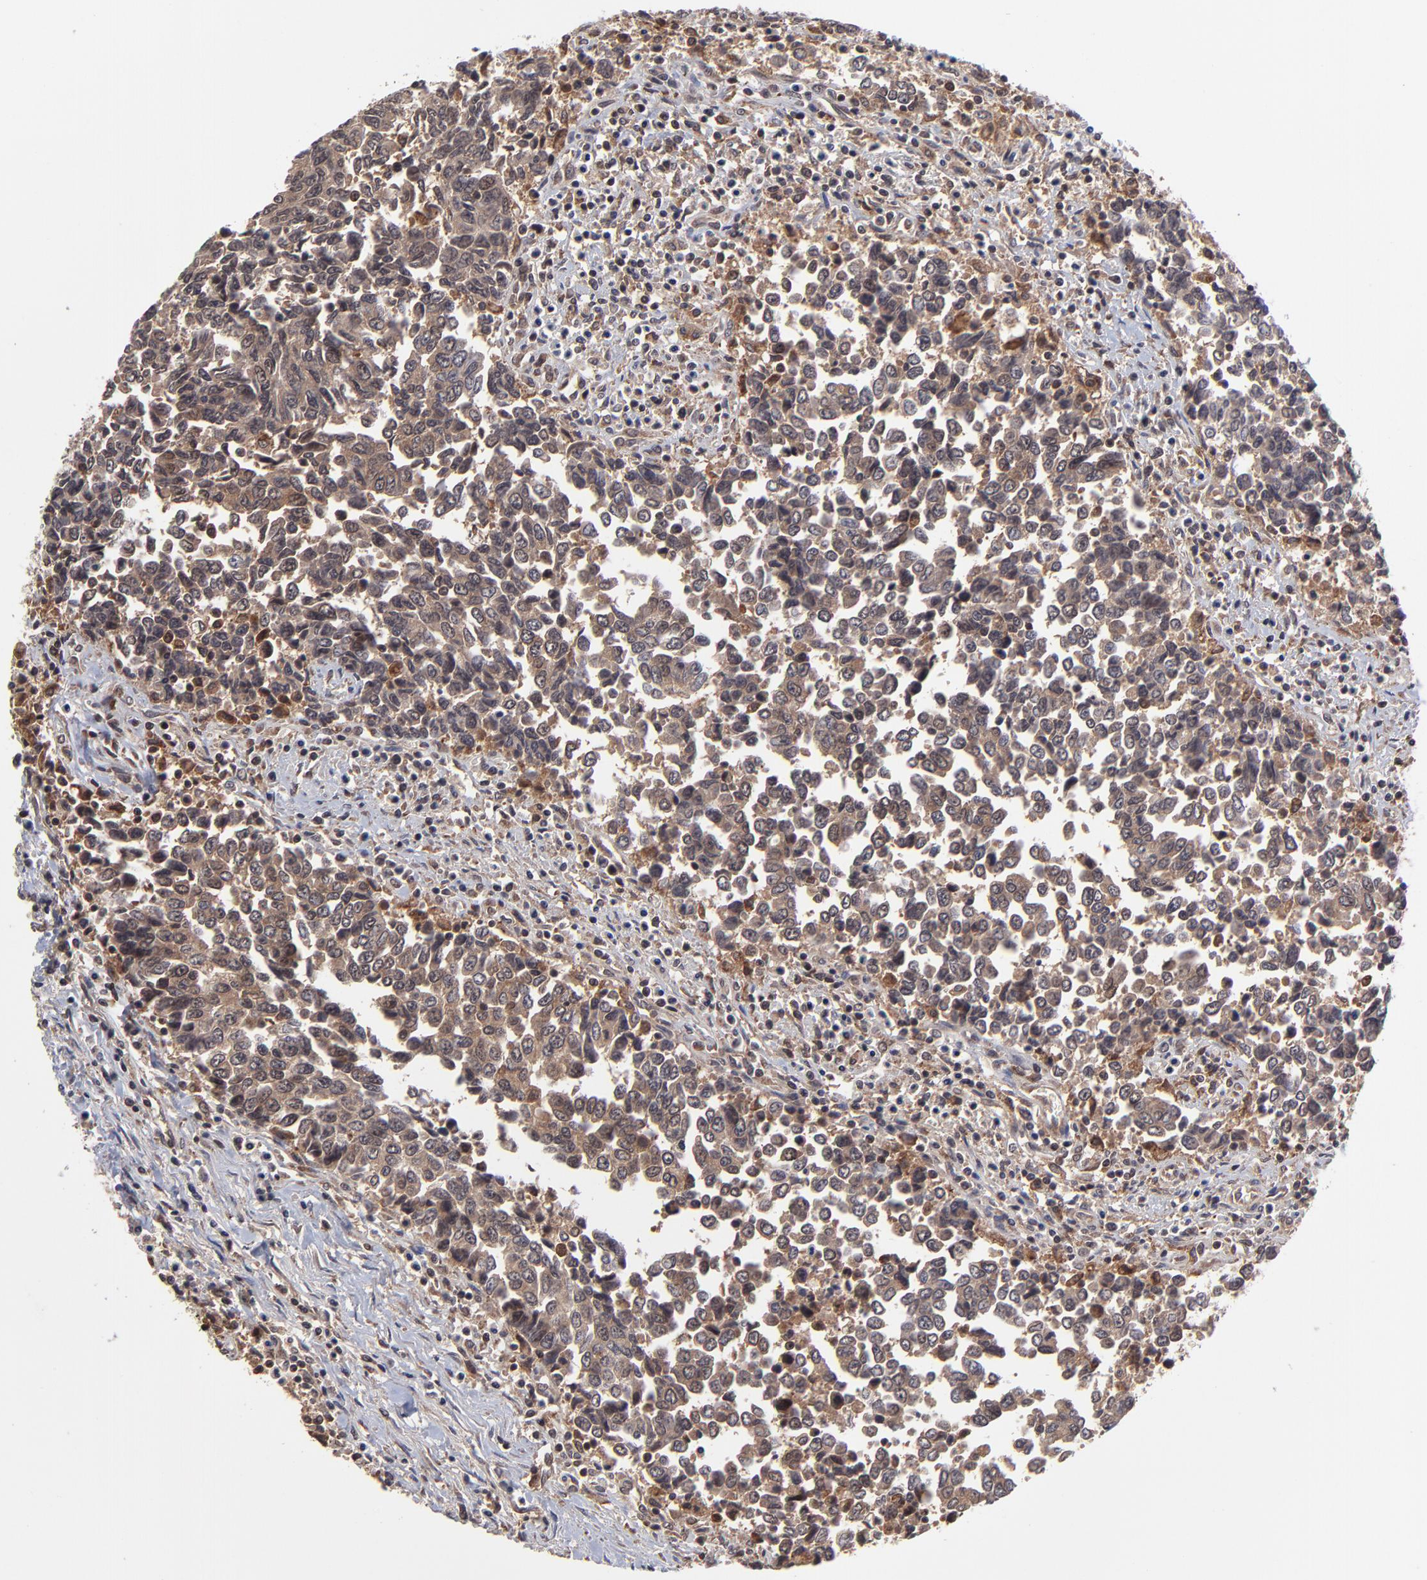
{"staining": {"intensity": "moderate", "quantity": ">75%", "location": "cytoplasmic/membranous"}, "tissue": "urothelial cancer", "cell_type": "Tumor cells", "image_type": "cancer", "snomed": [{"axis": "morphology", "description": "Urothelial carcinoma, High grade"}, {"axis": "topography", "description": "Urinary bladder"}], "caption": "A medium amount of moderate cytoplasmic/membranous staining is present in approximately >75% of tumor cells in urothelial cancer tissue.", "gene": "UBE2L6", "patient": {"sex": "male", "age": 86}}